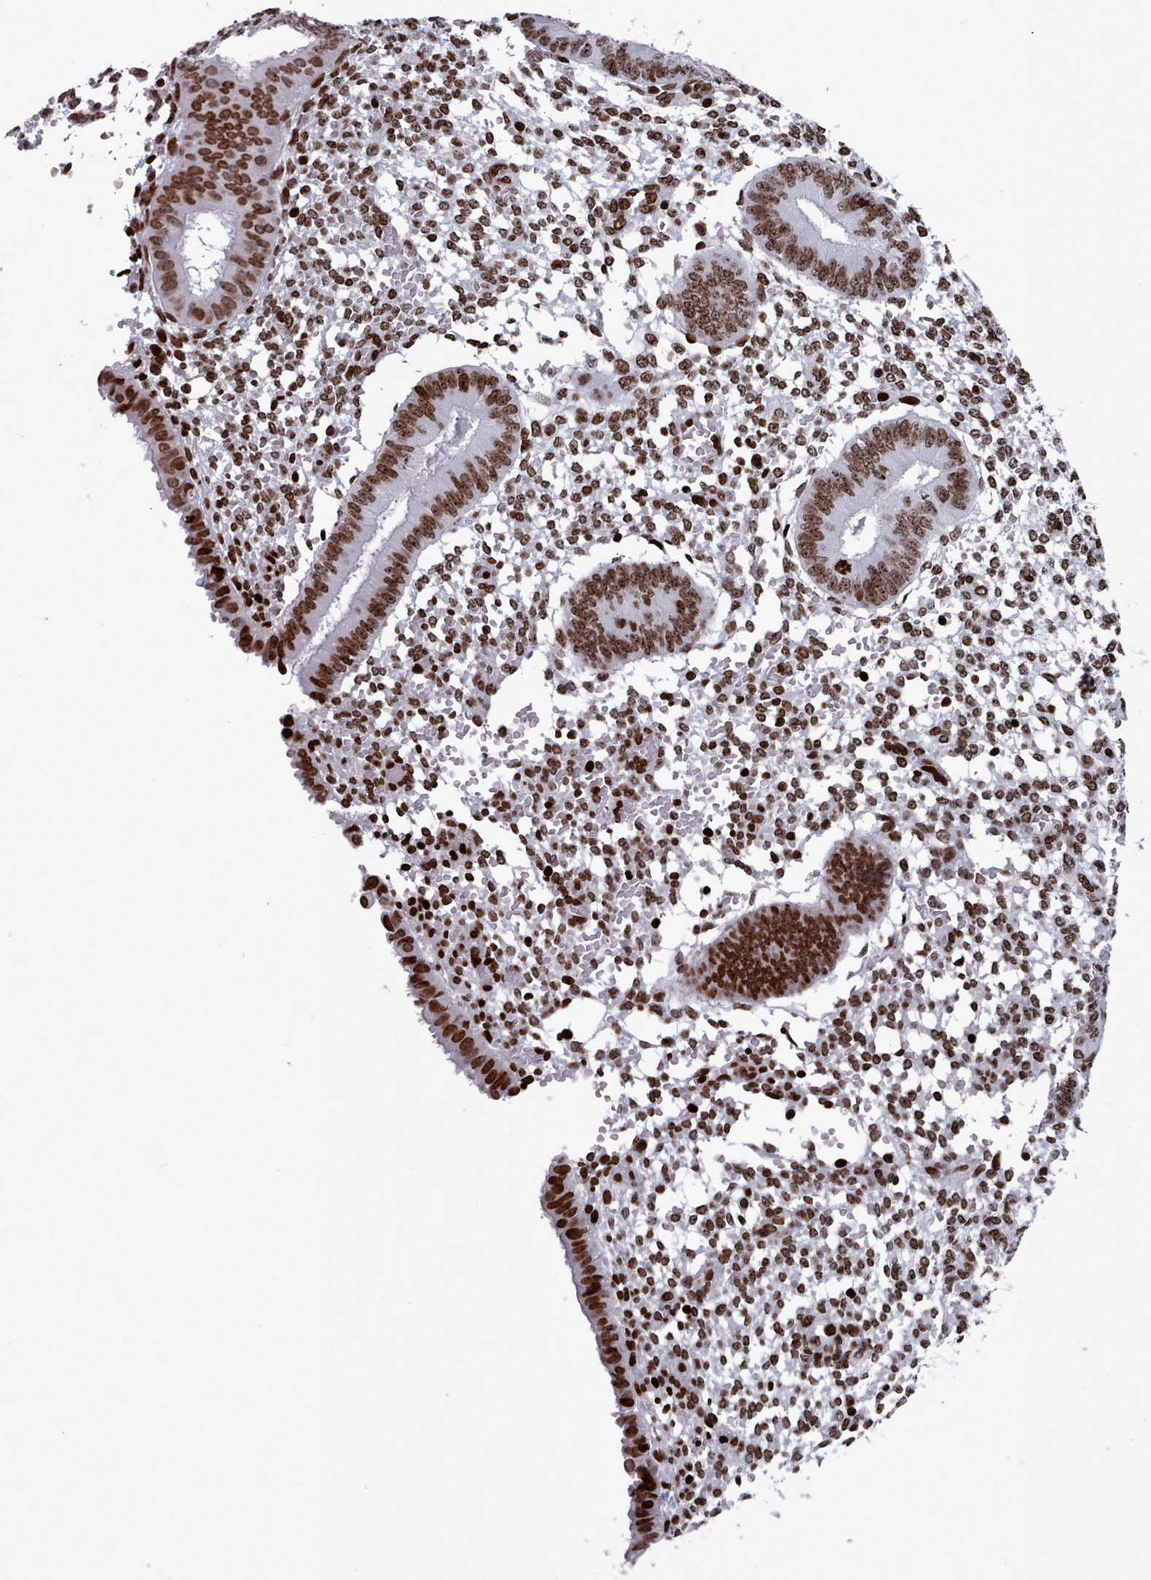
{"staining": {"intensity": "strong", "quantity": ">75%", "location": "nuclear"}, "tissue": "endometrium", "cell_type": "Cells in endometrial stroma", "image_type": "normal", "snomed": [{"axis": "morphology", "description": "Normal tissue, NOS"}, {"axis": "topography", "description": "Endometrium"}], "caption": "This micrograph shows immunohistochemistry (IHC) staining of benign human endometrium, with high strong nuclear expression in about >75% of cells in endometrial stroma.", "gene": "PCDHB11", "patient": {"sex": "female", "age": 49}}